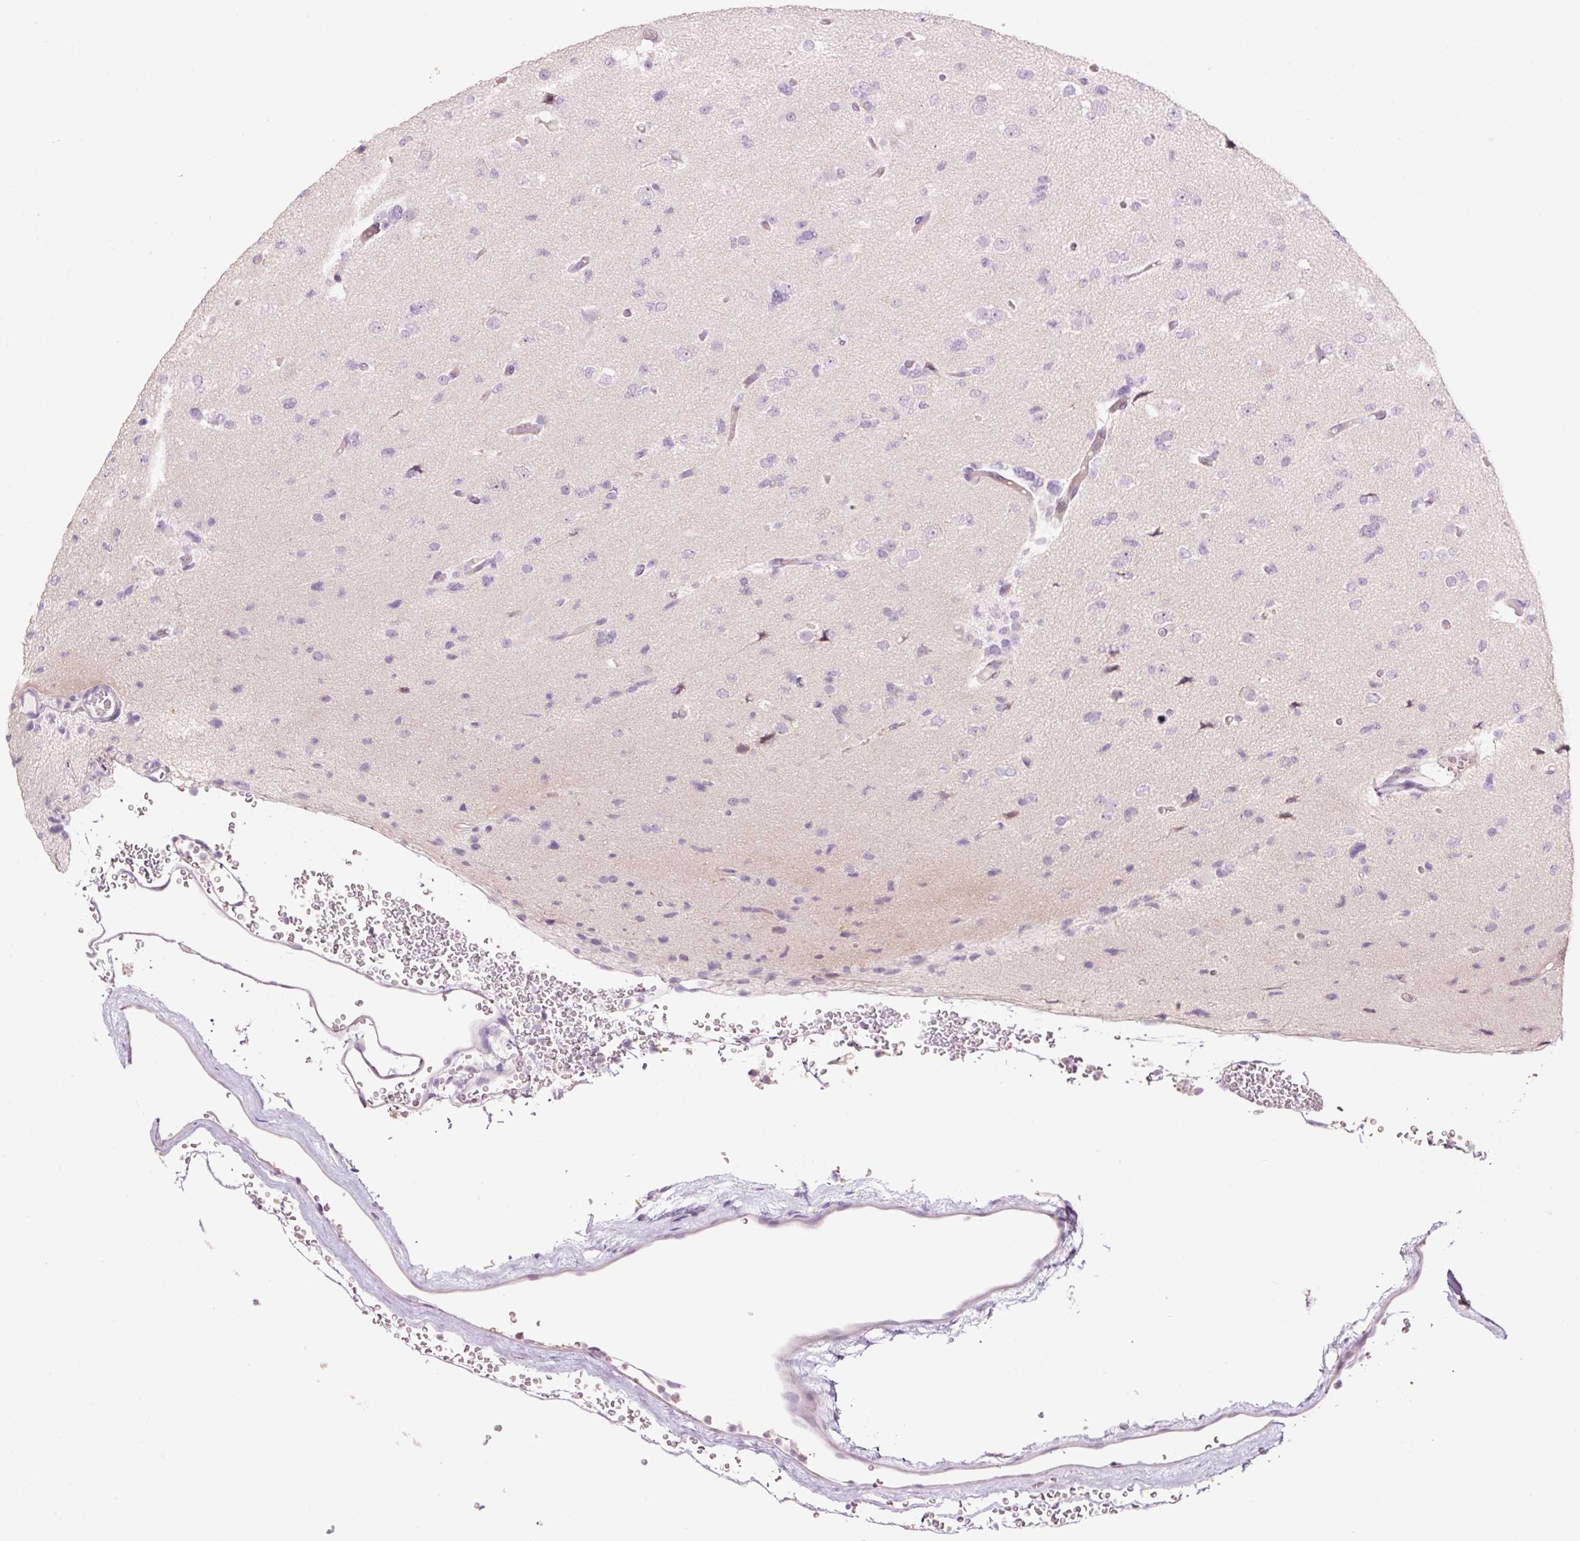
{"staining": {"intensity": "negative", "quantity": "none", "location": "none"}, "tissue": "glioma", "cell_type": "Tumor cells", "image_type": "cancer", "snomed": [{"axis": "morphology", "description": "Glioma, malignant, Low grade"}, {"axis": "topography", "description": "Brain"}], "caption": "Tumor cells are negative for brown protein staining in malignant glioma (low-grade).", "gene": "HAX1", "patient": {"sex": "female", "age": 22}}